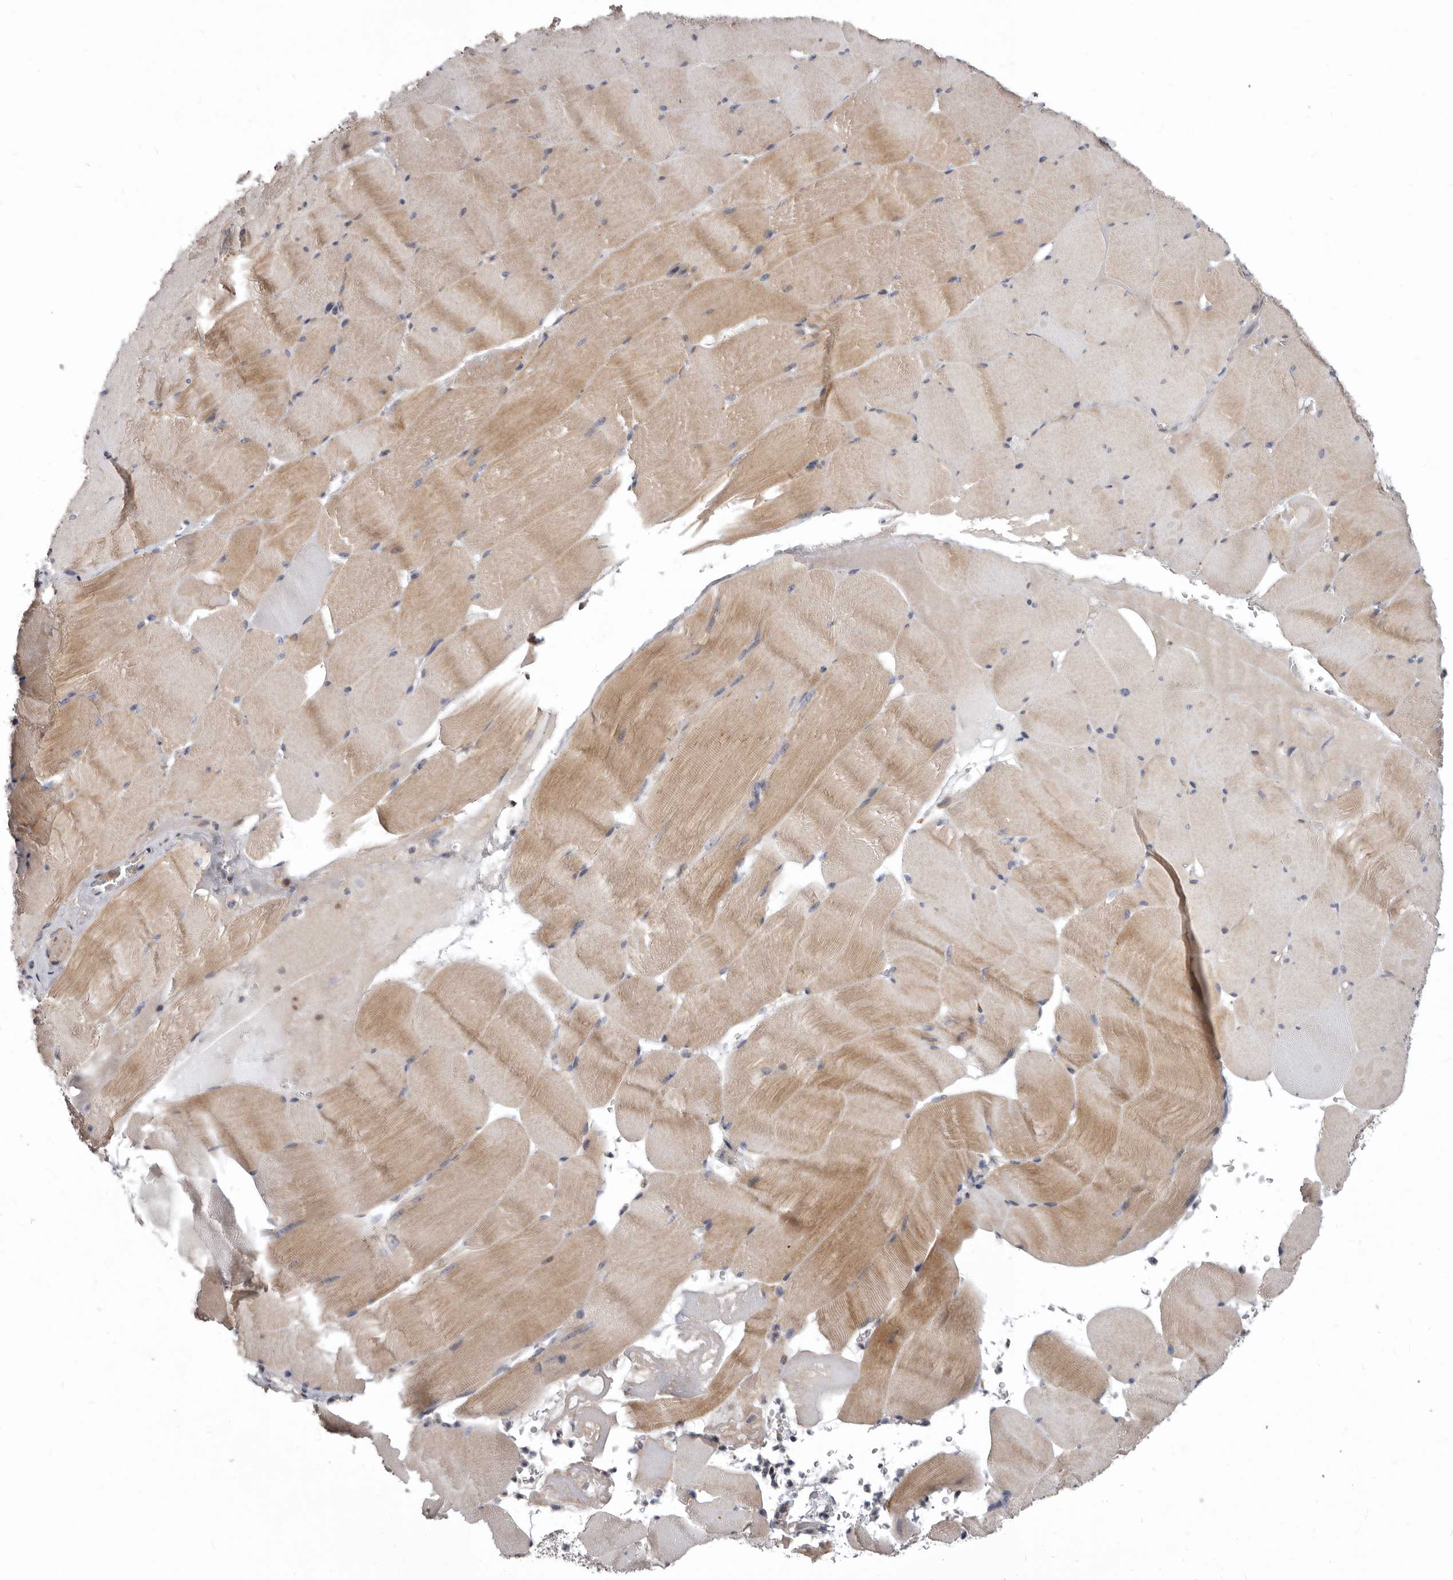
{"staining": {"intensity": "weak", "quantity": ">75%", "location": "cytoplasmic/membranous"}, "tissue": "skeletal muscle", "cell_type": "Myocytes", "image_type": "normal", "snomed": [{"axis": "morphology", "description": "Normal tissue, NOS"}, {"axis": "topography", "description": "Skeletal muscle"}], "caption": "IHC image of unremarkable human skeletal muscle stained for a protein (brown), which demonstrates low levels of weak cytoplasmic/membranous positivity in approximately >75% of myocytes.", "gene": "SMC4", "patient": {"sex": "male", "age": 62}}